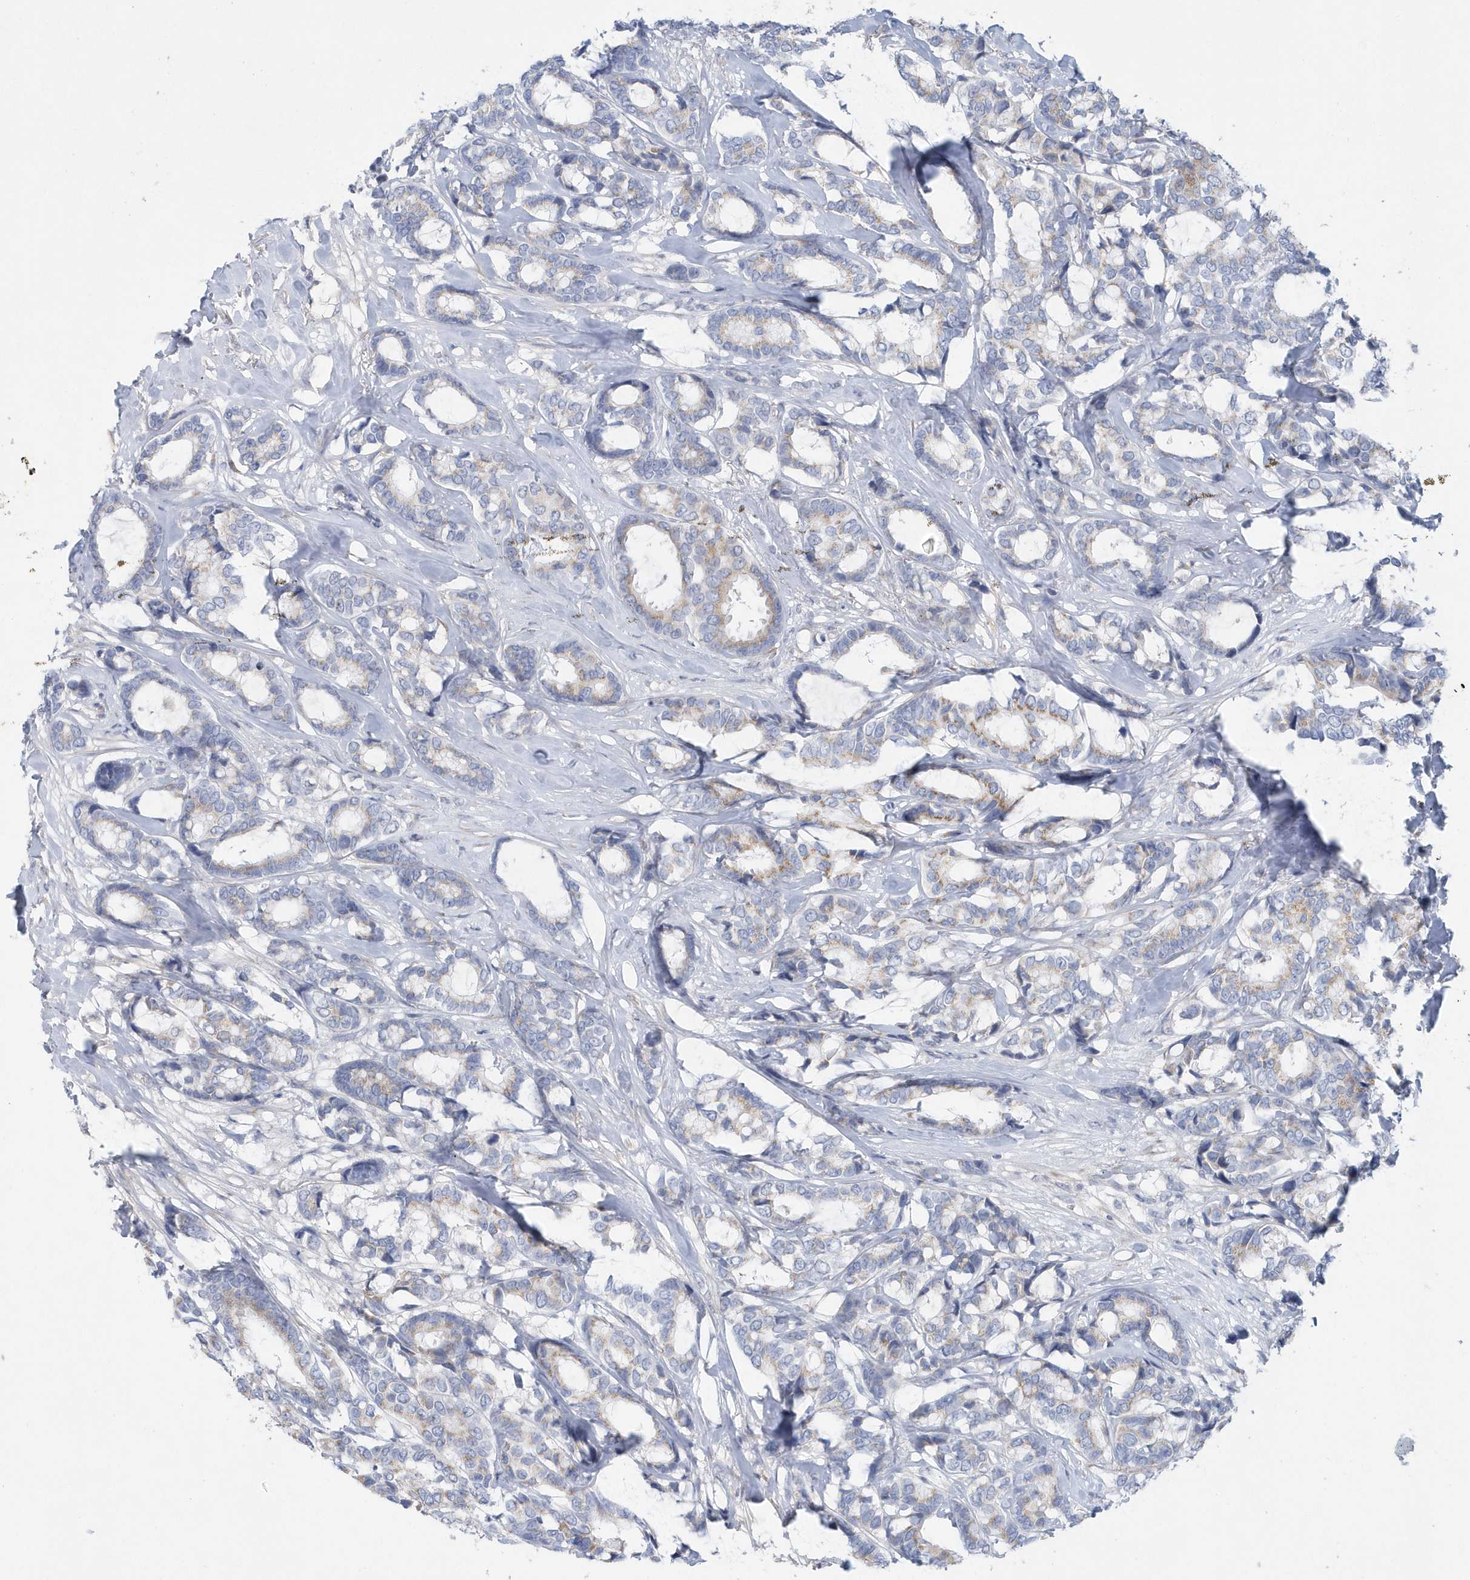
{"staining": {"intensity": "moderate", "quantity": "<25%", "location": "cytoplasmic/membranous"}, "tissue": "breast cancer", "cell_type": "Tumor cells", "image_type": "cancer", "snomed": [{"axis": "morphology", "description": "Duct carcinoma"}, {"axis": "topography", "description": "Breast"}], "caption": "High-power microscopy captured an immunohistochemistry image of breast cancer (intraductal carcinoma), revealing moderate cytoplasmic/membranous positivity in approximately <25% of tumor cells.", "gene": "SPATA18", "patient": {"sex": "female", "age": 87}}